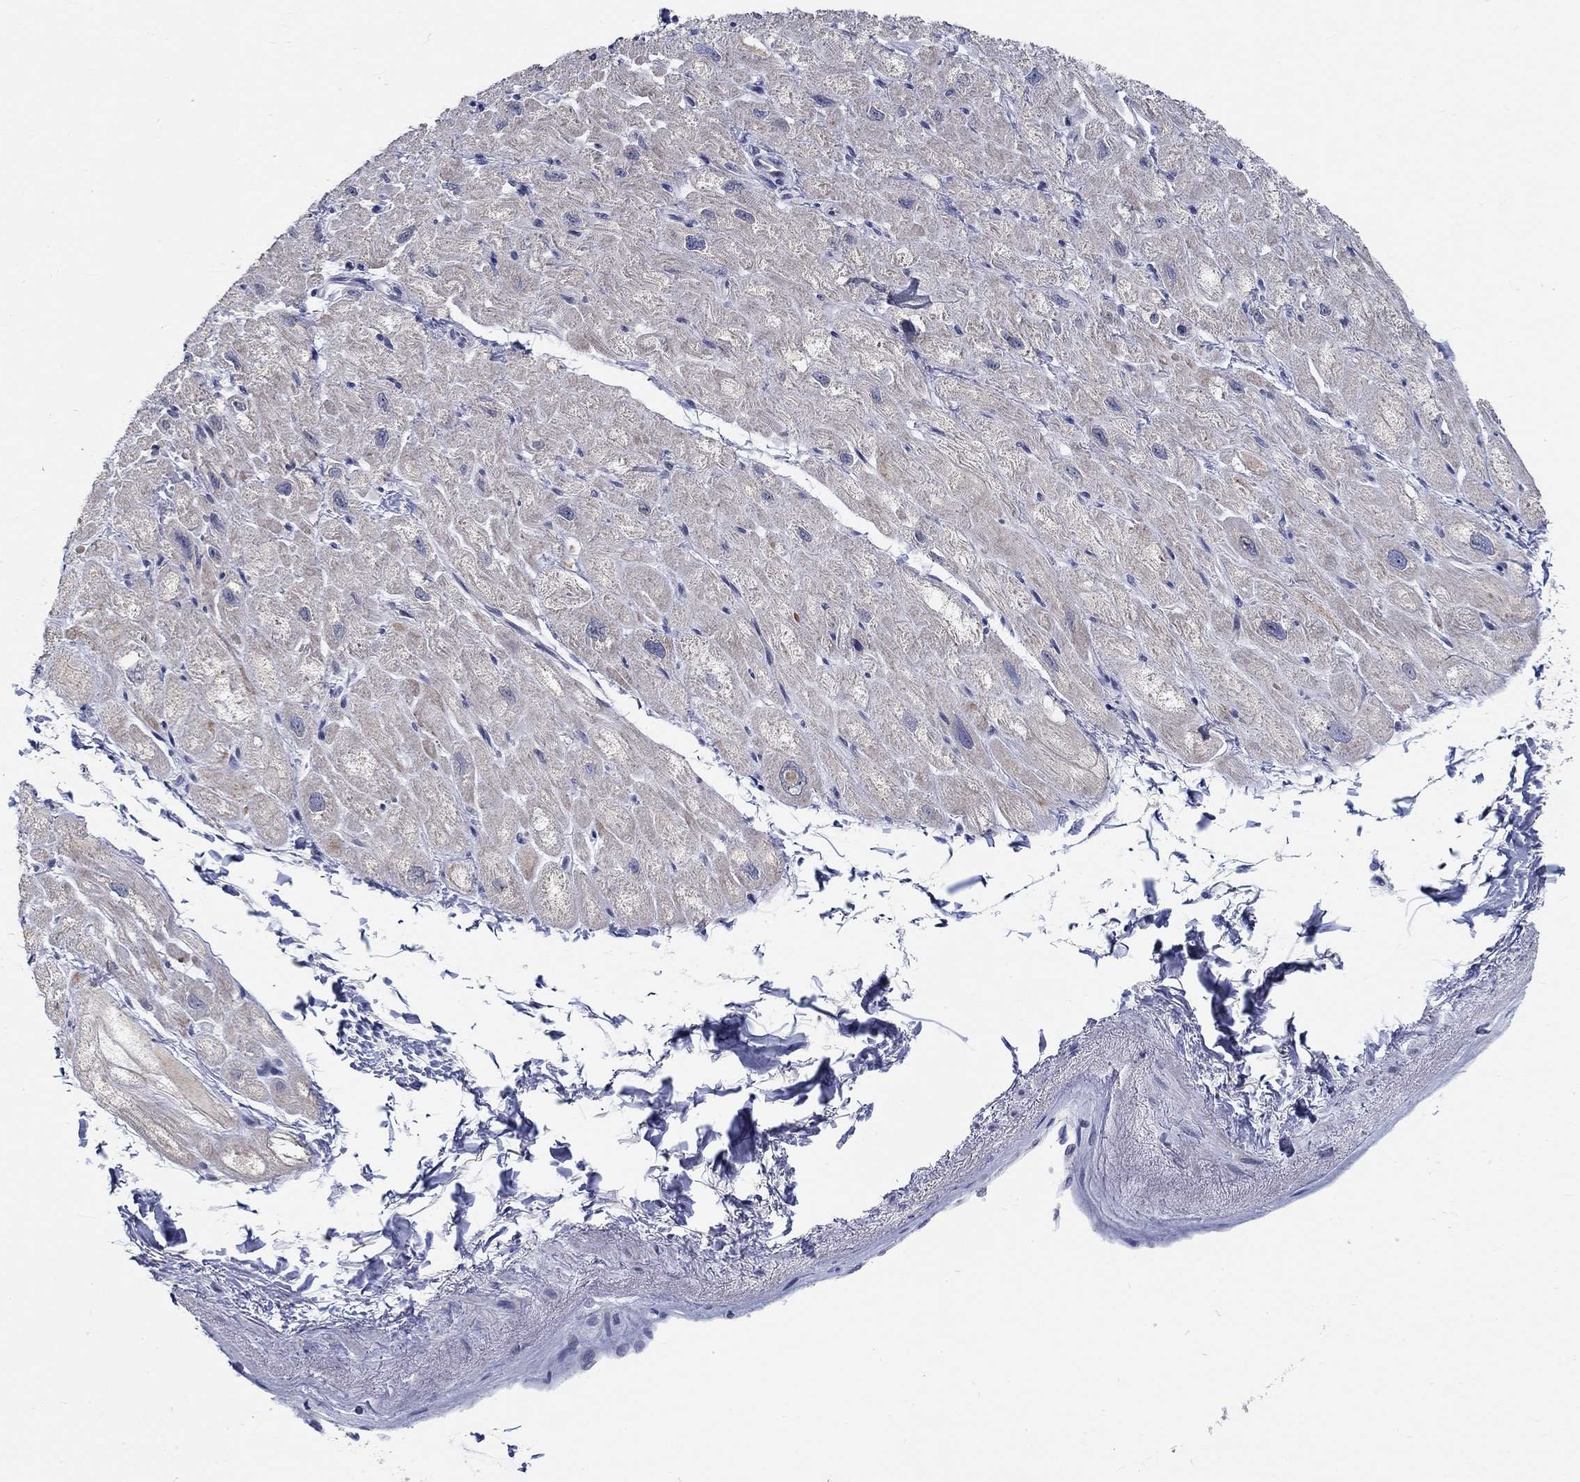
{"staining": {"intensity": "negative", "quantity": "none", "location": "none"}, "tissue": "heart muscle", "cell_type": "Cardiomyocytes", "image_type": "normal", "snomed": [{"axis": "morphology", "description": "Normal tissue, NOS"}, {"axis": "topography", "description": "Heart"}], "caption": "Histopathology image shows no significant protein expression in cardiomyocytes of benign heart muscle. (Brightfield microscopy of DAB (3,3'-diaminobenzidine) immunohistochemistry at high magnification).", "gene": "SMIM18", "patient": {"sex": "male", "age": 66}}